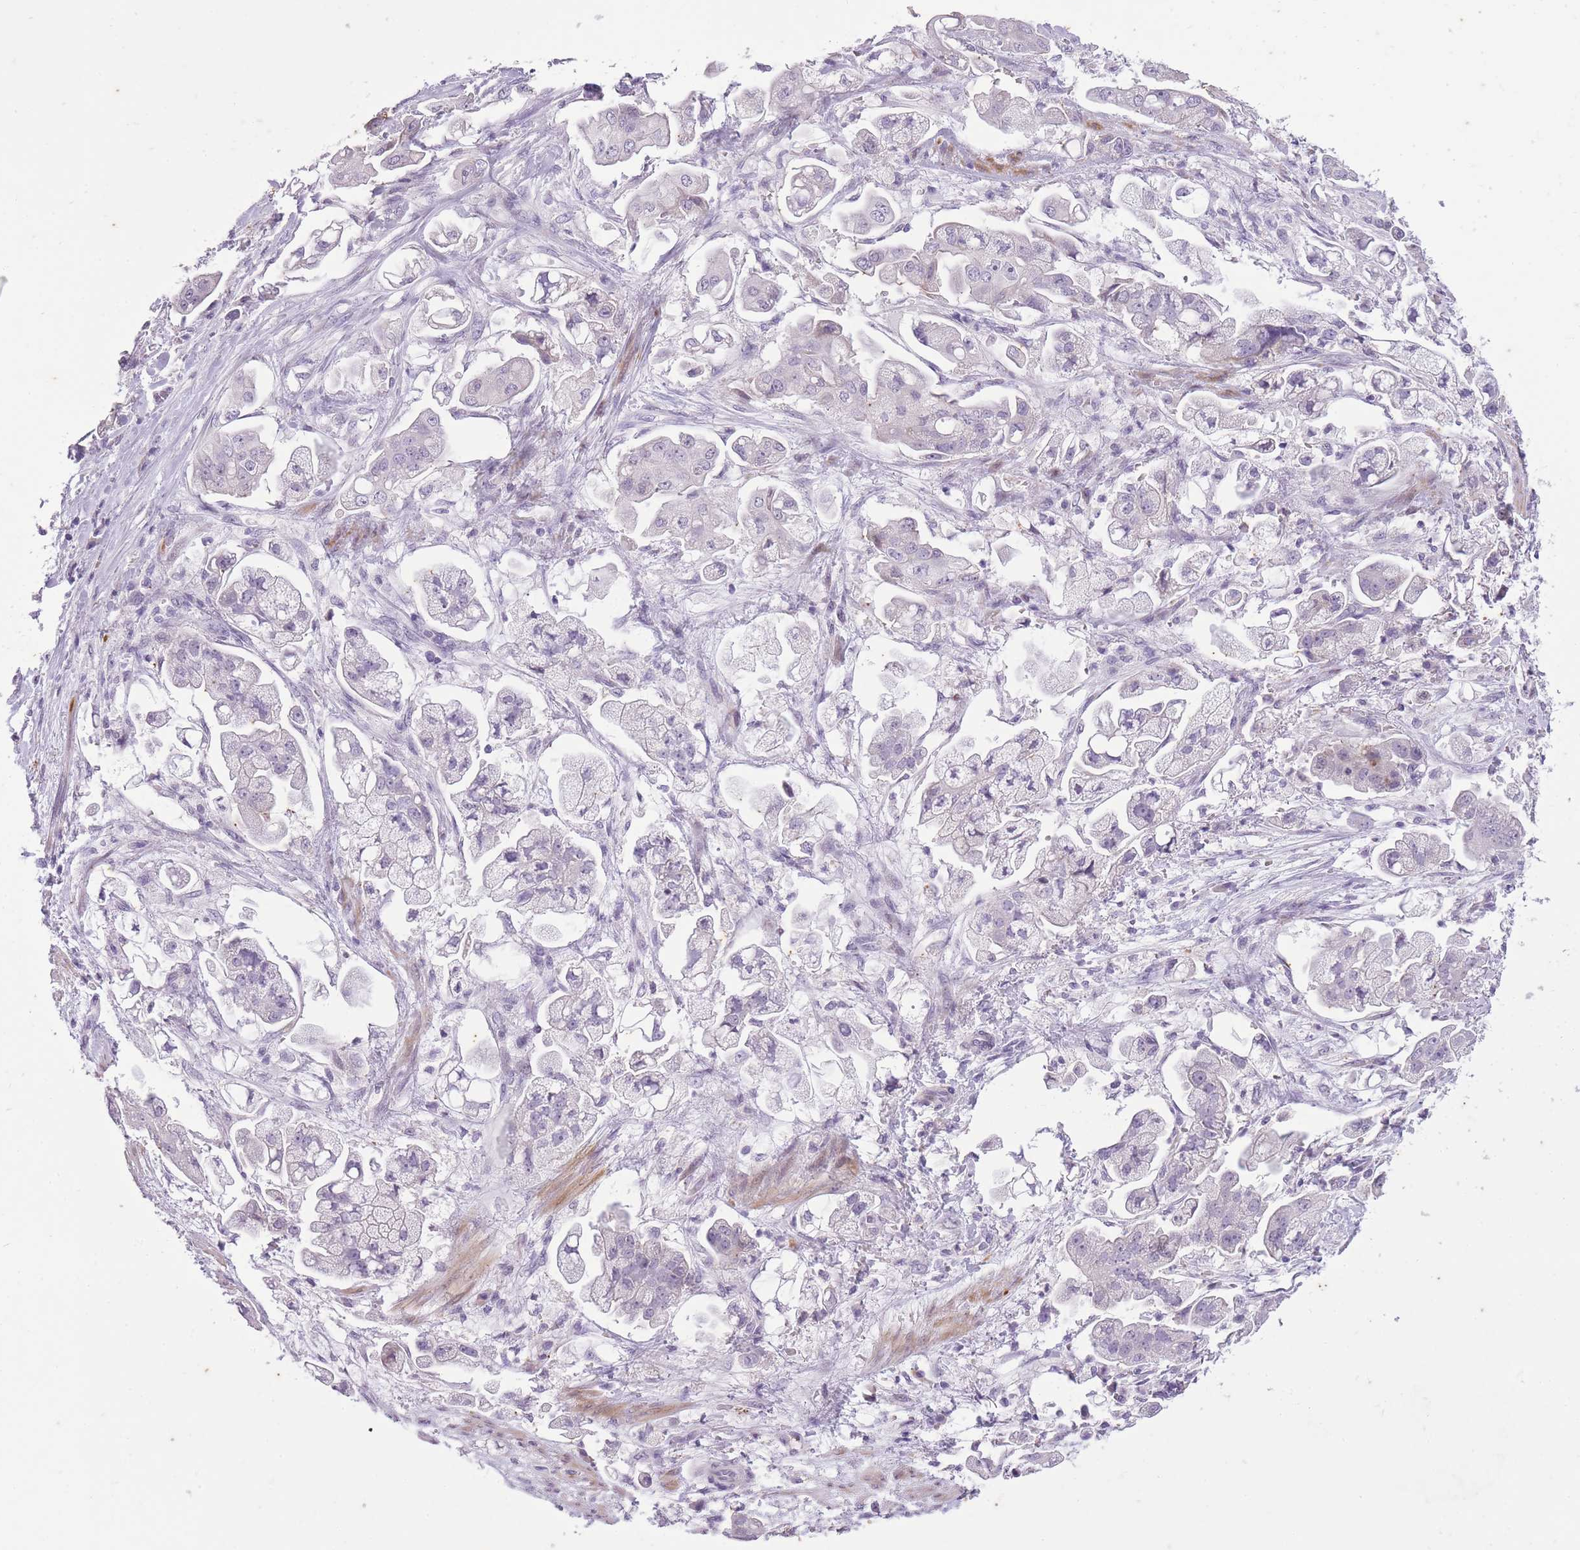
{"staining": {"intensity": "negative", "quantity": "none", "location": "none"}, "tissue": "stomach cancer", "cell_type": "Tumor cells", "image_type": "cancer", "snomed": [{"axis": "morphology", "description": "Adenocarcinoma, NOS"}, {"axis": "topography", "description": "Stomach"}], "caption": "An image of adenocarcinoma (stomach) stained for a protein shows no brown staining in tumor cells.", "gene": "CNTNAP3", "patient": {"sex": "male", "age": 62}}